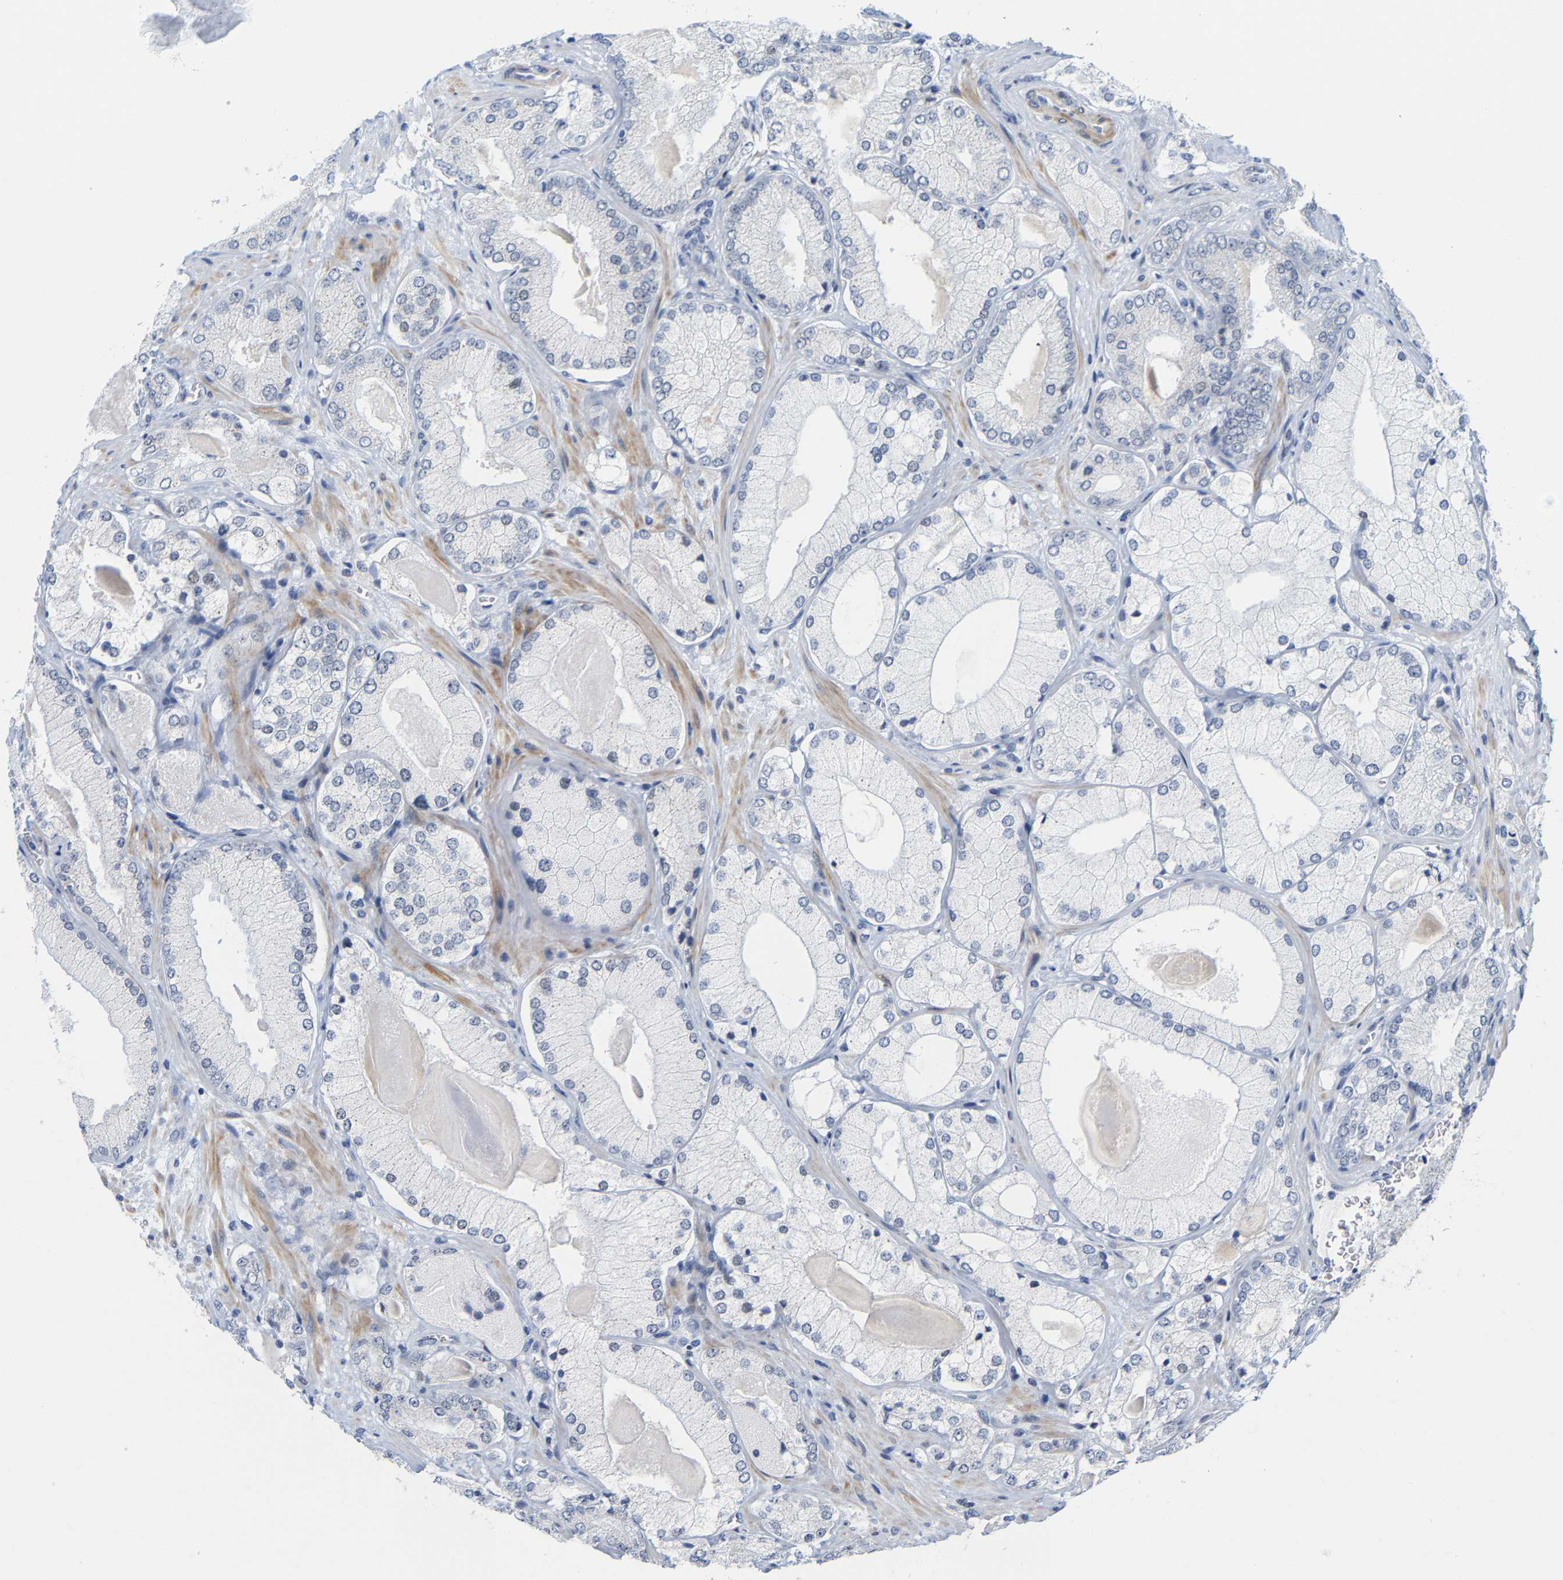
{"staining": {"intensity": "negative", "quantity": "none", "location": "none"}, "tissue": "prostate cancer", "cell_type": "Tumor cells", "image_type": "cancer", "snomed": [{"axis": "morphology", "description": "Adenocarcinoma, Low grade"}, {"axis": "topography", "description": "Prostate"}], "caption": "Protein analysis of prostate low-grade adenocarcinoma exhibits no significant staining in tumor cells. The staining is performed using DAB (3,3'-diaminobenzidine) brown chromogen with nuclei counter-stained in using hematoxylin.", "gene": "FAM180A", "patient": {"sex": "male", "age": 65}}